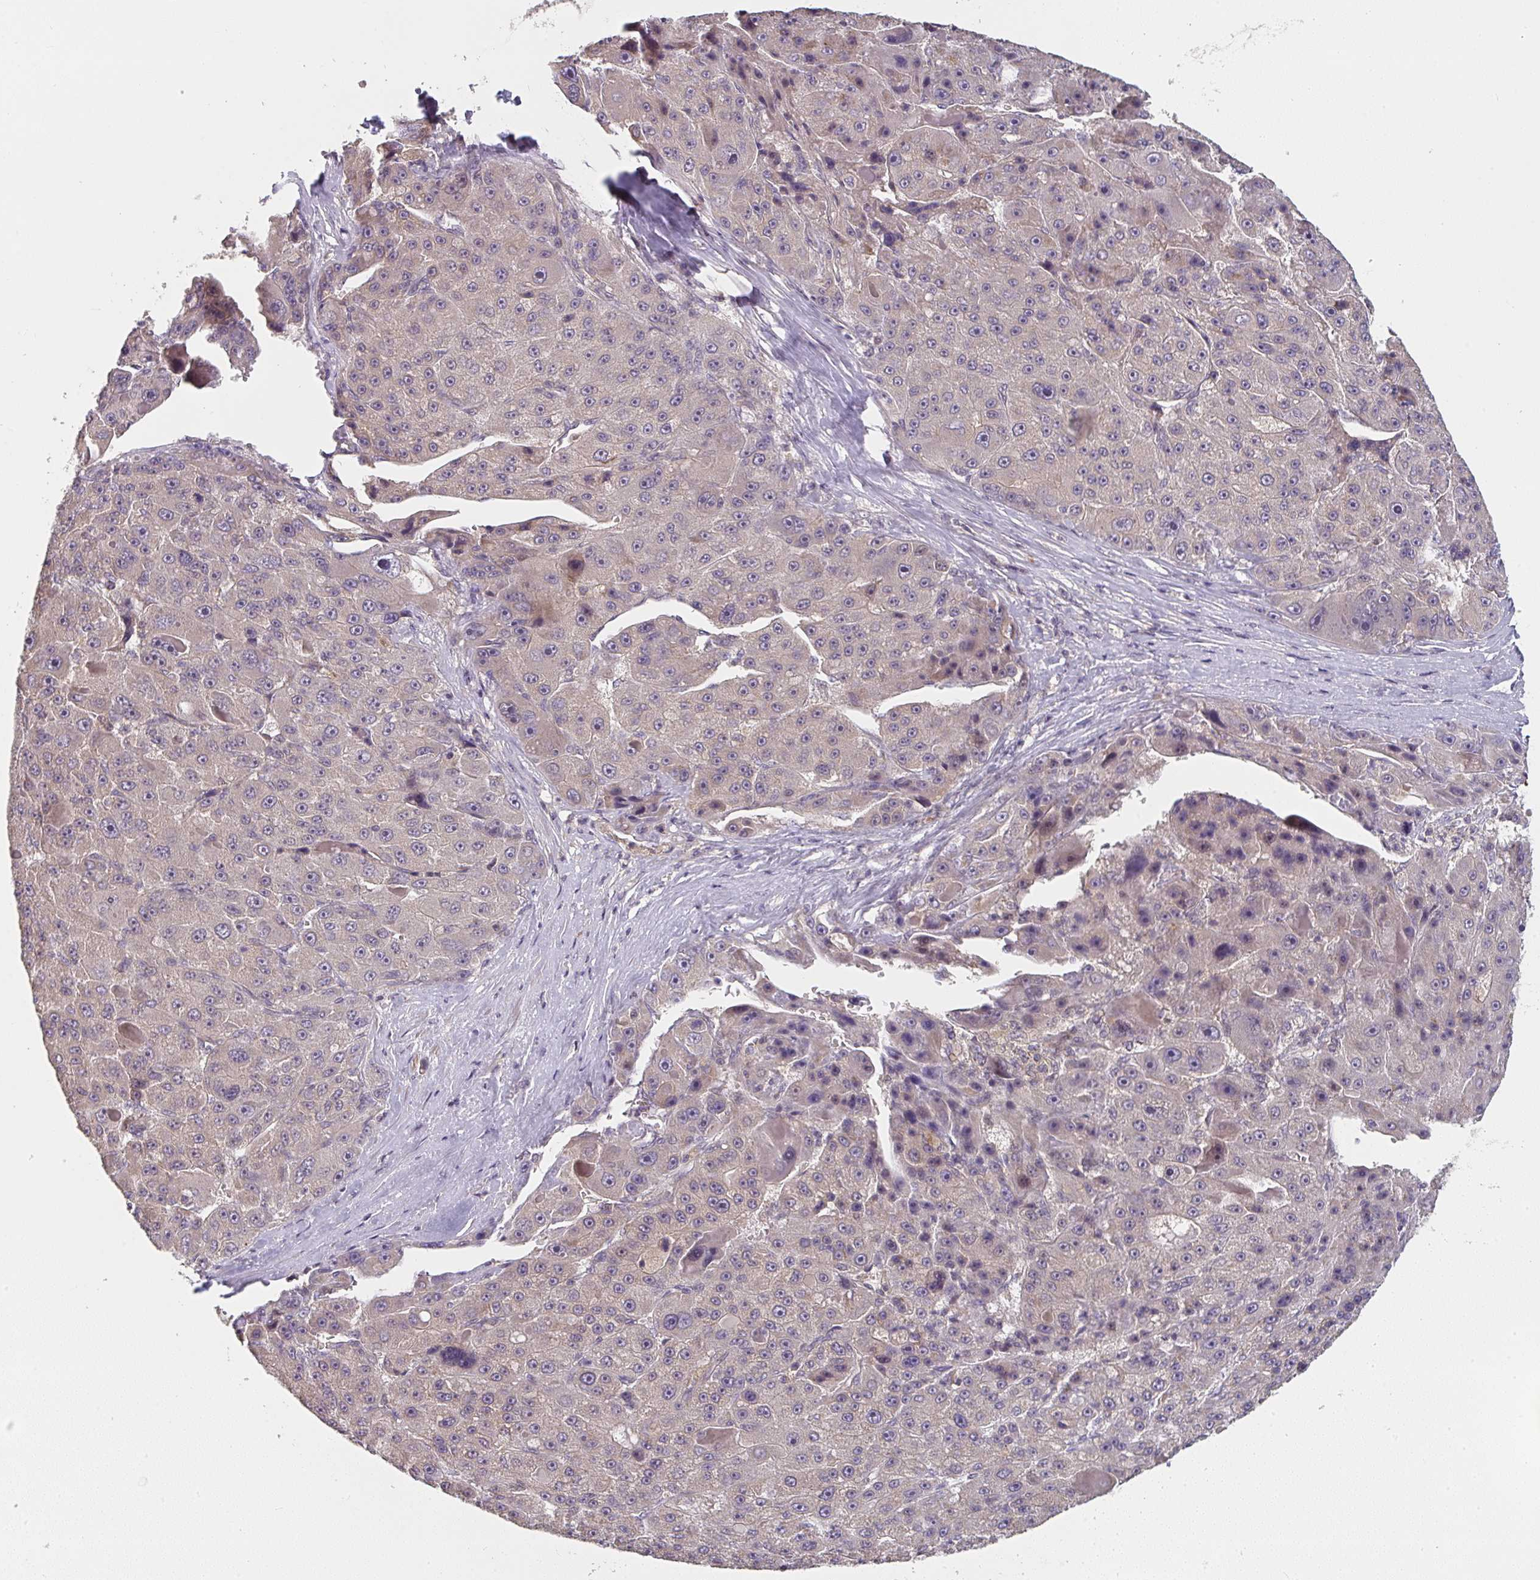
{"staining": {"intensity": "negative", "quantity": "none", "location": "none"}, "tissue": "liver cancer", "cell_type": "Tumor cells", "image_type": "cancer", "snomed": [{"axis": "morphology", "description": "Carcinoma, Hepatocellular, NOS"}, {"axis": "topography", "description": "Liver"}], "caption": "A photomicrograph of human hepatocellular carcinoma (liver) is negative for staining in tumor cells.", "gene": "RANGRF", "patient": {"sex": "male", "age": 76}}